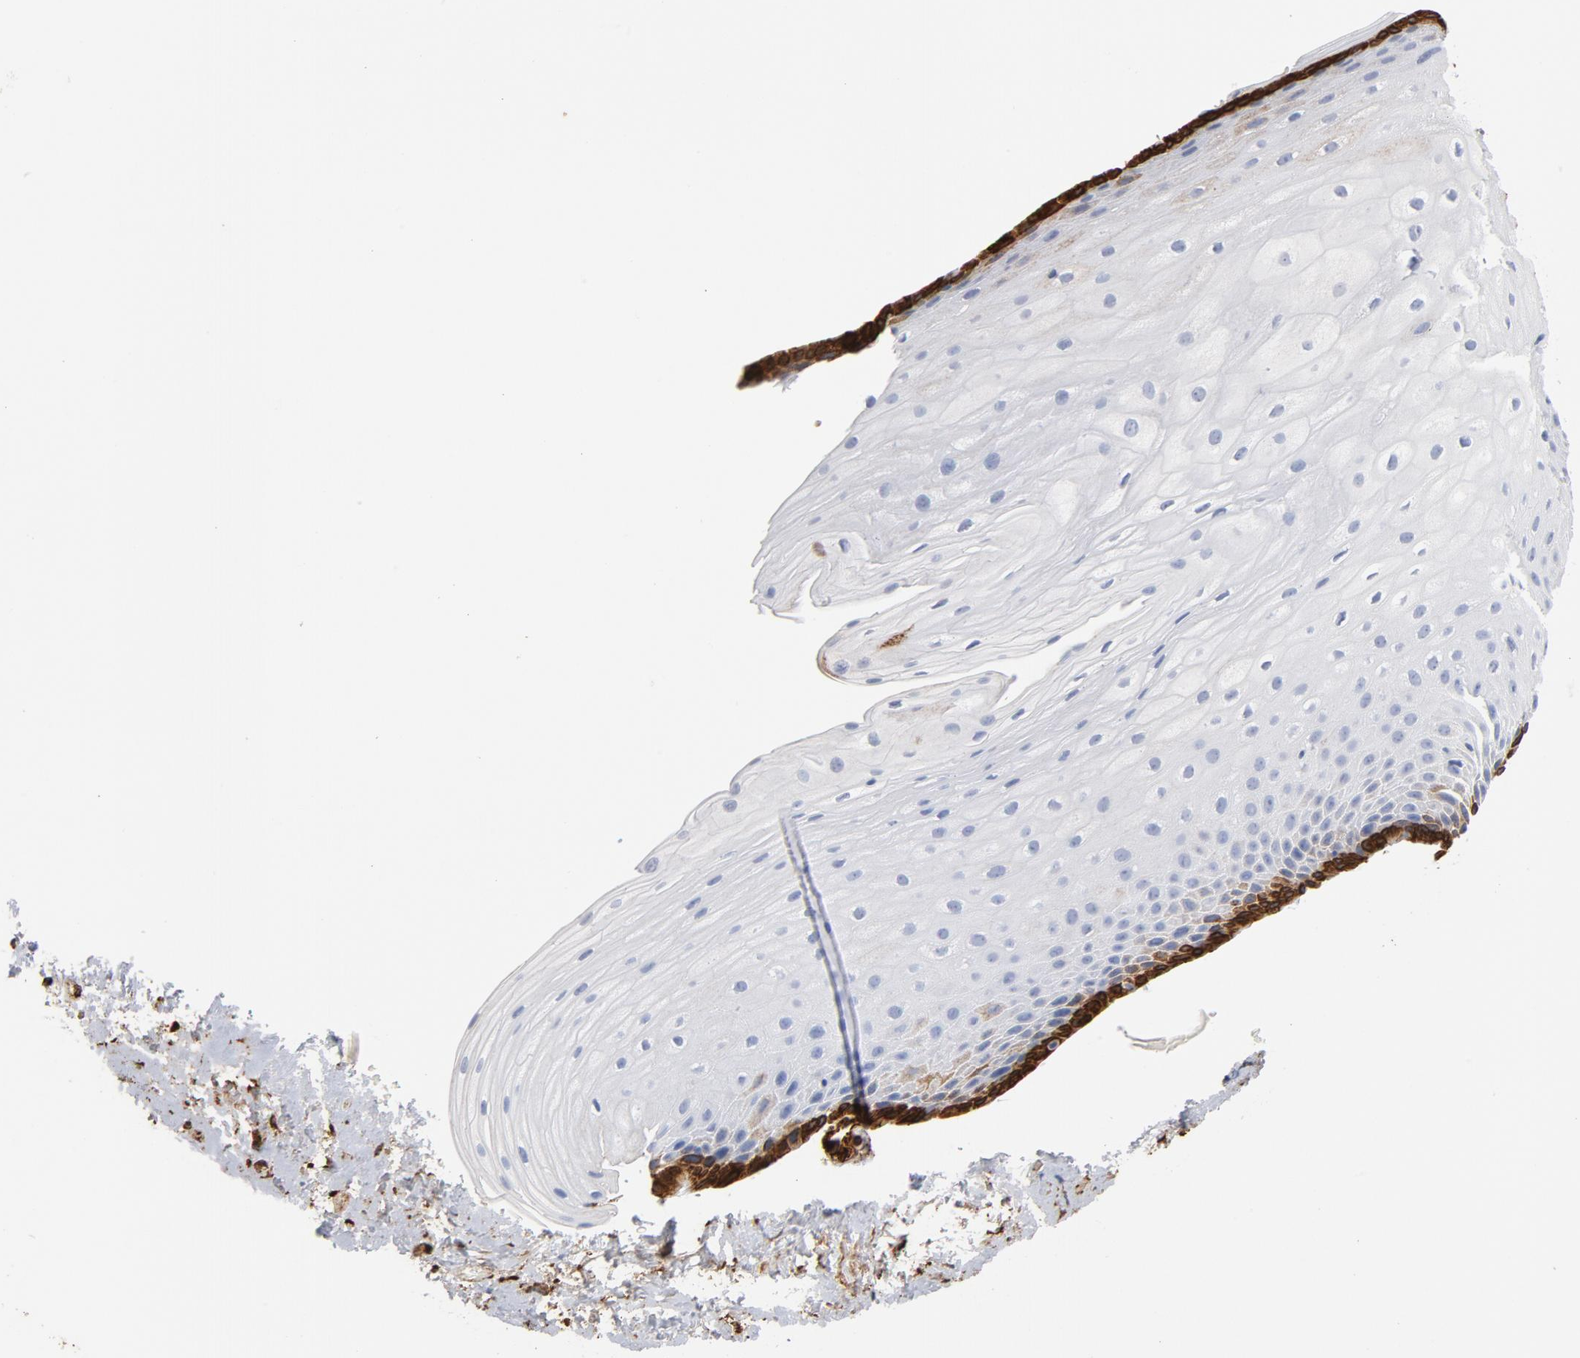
{"staining": {"intensity": "strong", "quantity": "<25%", "location": "cytoplasmic/membranous"}, "tissue": "esophagus", "cell_type": "Squamous epithelial cells", "image_type": "normal", "snomed": [{"axis": "morphology", "description": "Normal tissue, NOS"}, {"axis": "topography", "description": "Esophagus"}], "caption": "Human esophagus stained with a brown dye reveals strong cytoplasmic/membranous positive positivity in about <25% of squamous epithelial cells.", "gene": "SERPINH1", "patient": {"sex": "female", "age": 70}}